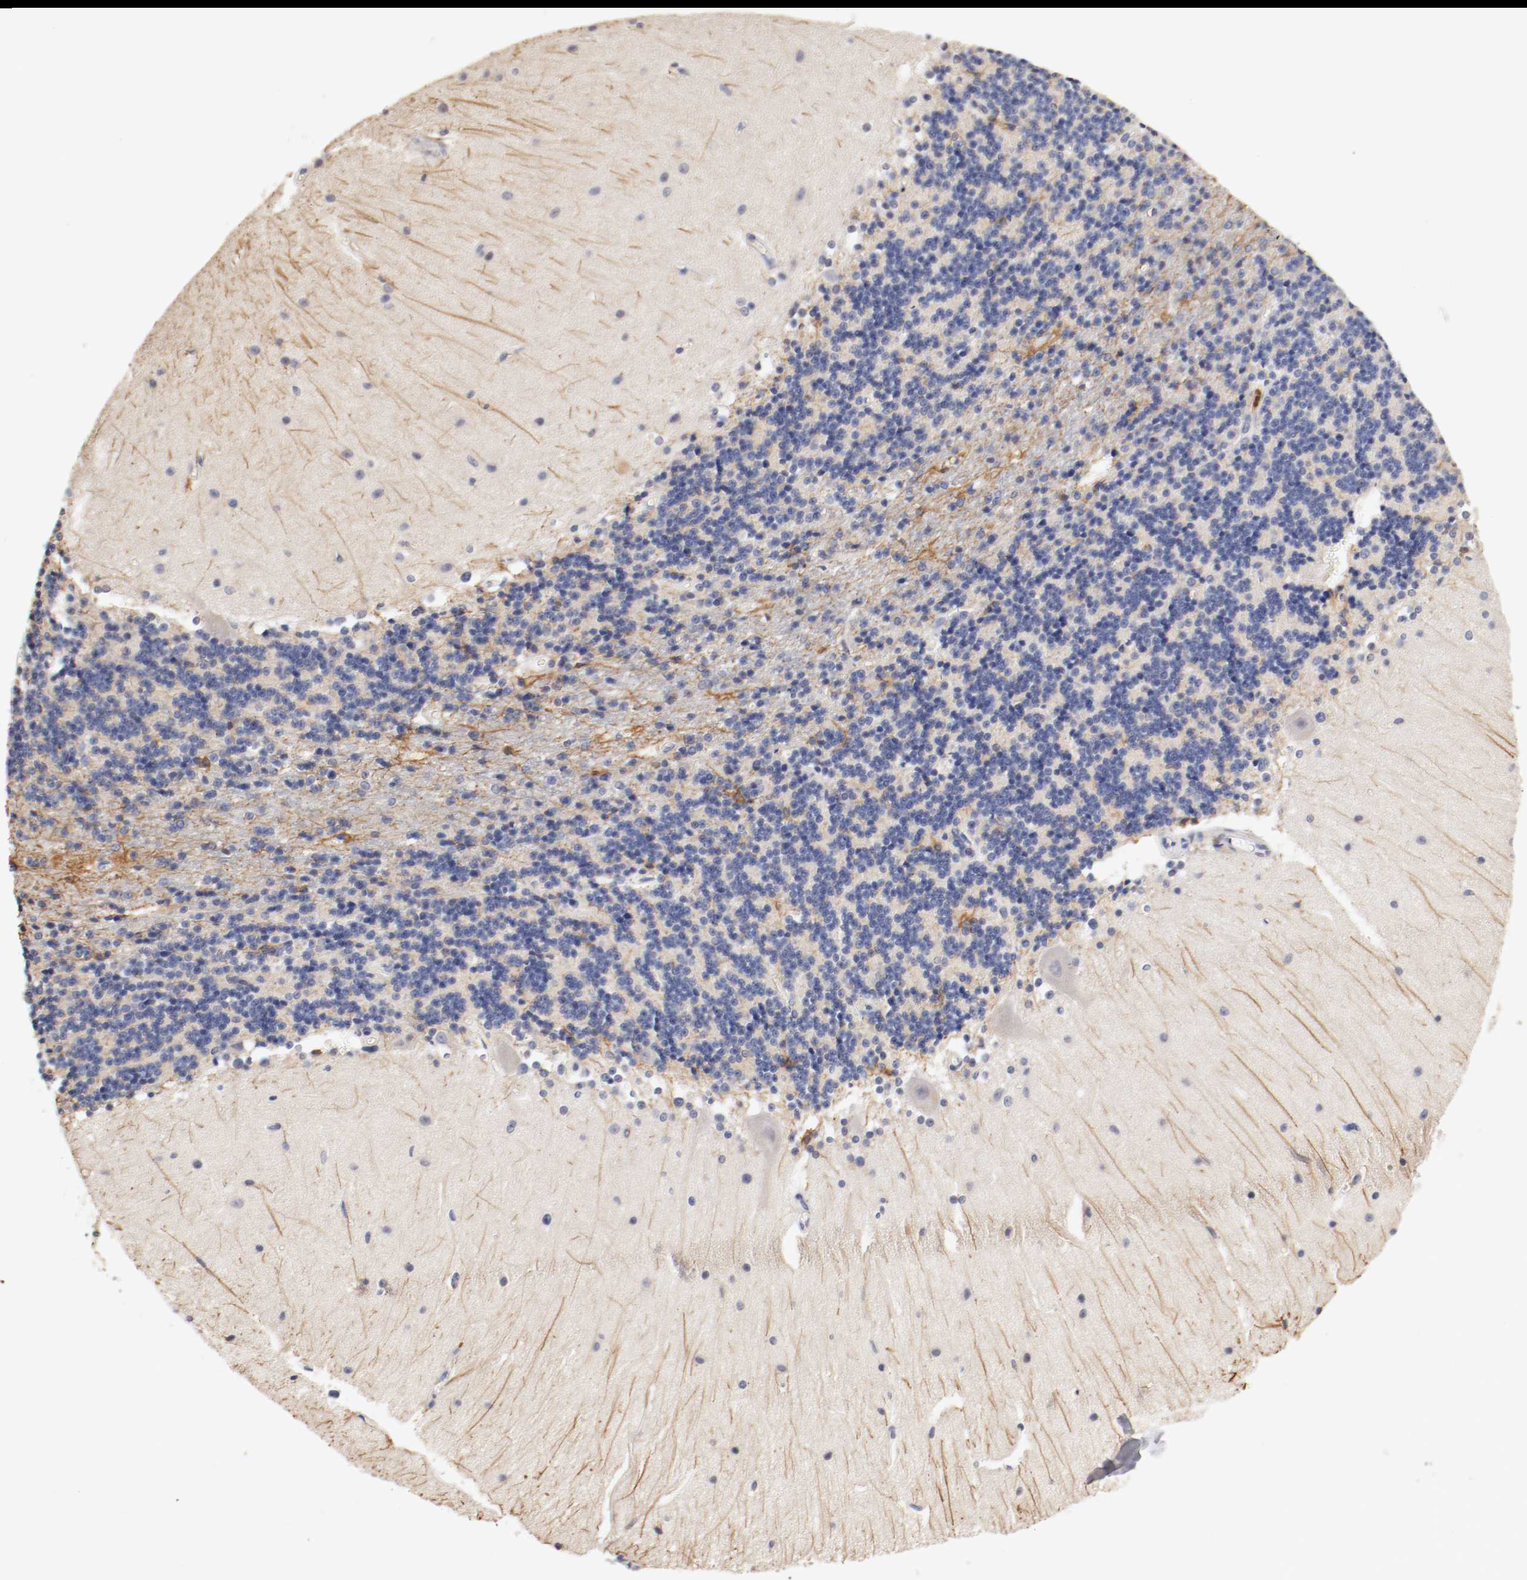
{"staining": {"intensity": "negative", "quantity": "none", "location": "none"}, "tissue": "cerebellum", "cell_type": "Cells in granular layer", "image_type": "normal", "snomed": [{"axis": "morphology", "description": "Normal tissue, NOS"}, {"axis": "topography", "description": "Cerebellum"}], "caption": "Immunohistochemistry micrograph of benign human cerebellum stained for a protein (brown), which displays no staining in cells in granular layer.", "gene": "CEBPE", "patient": {"sex": "female", "age": 54}}